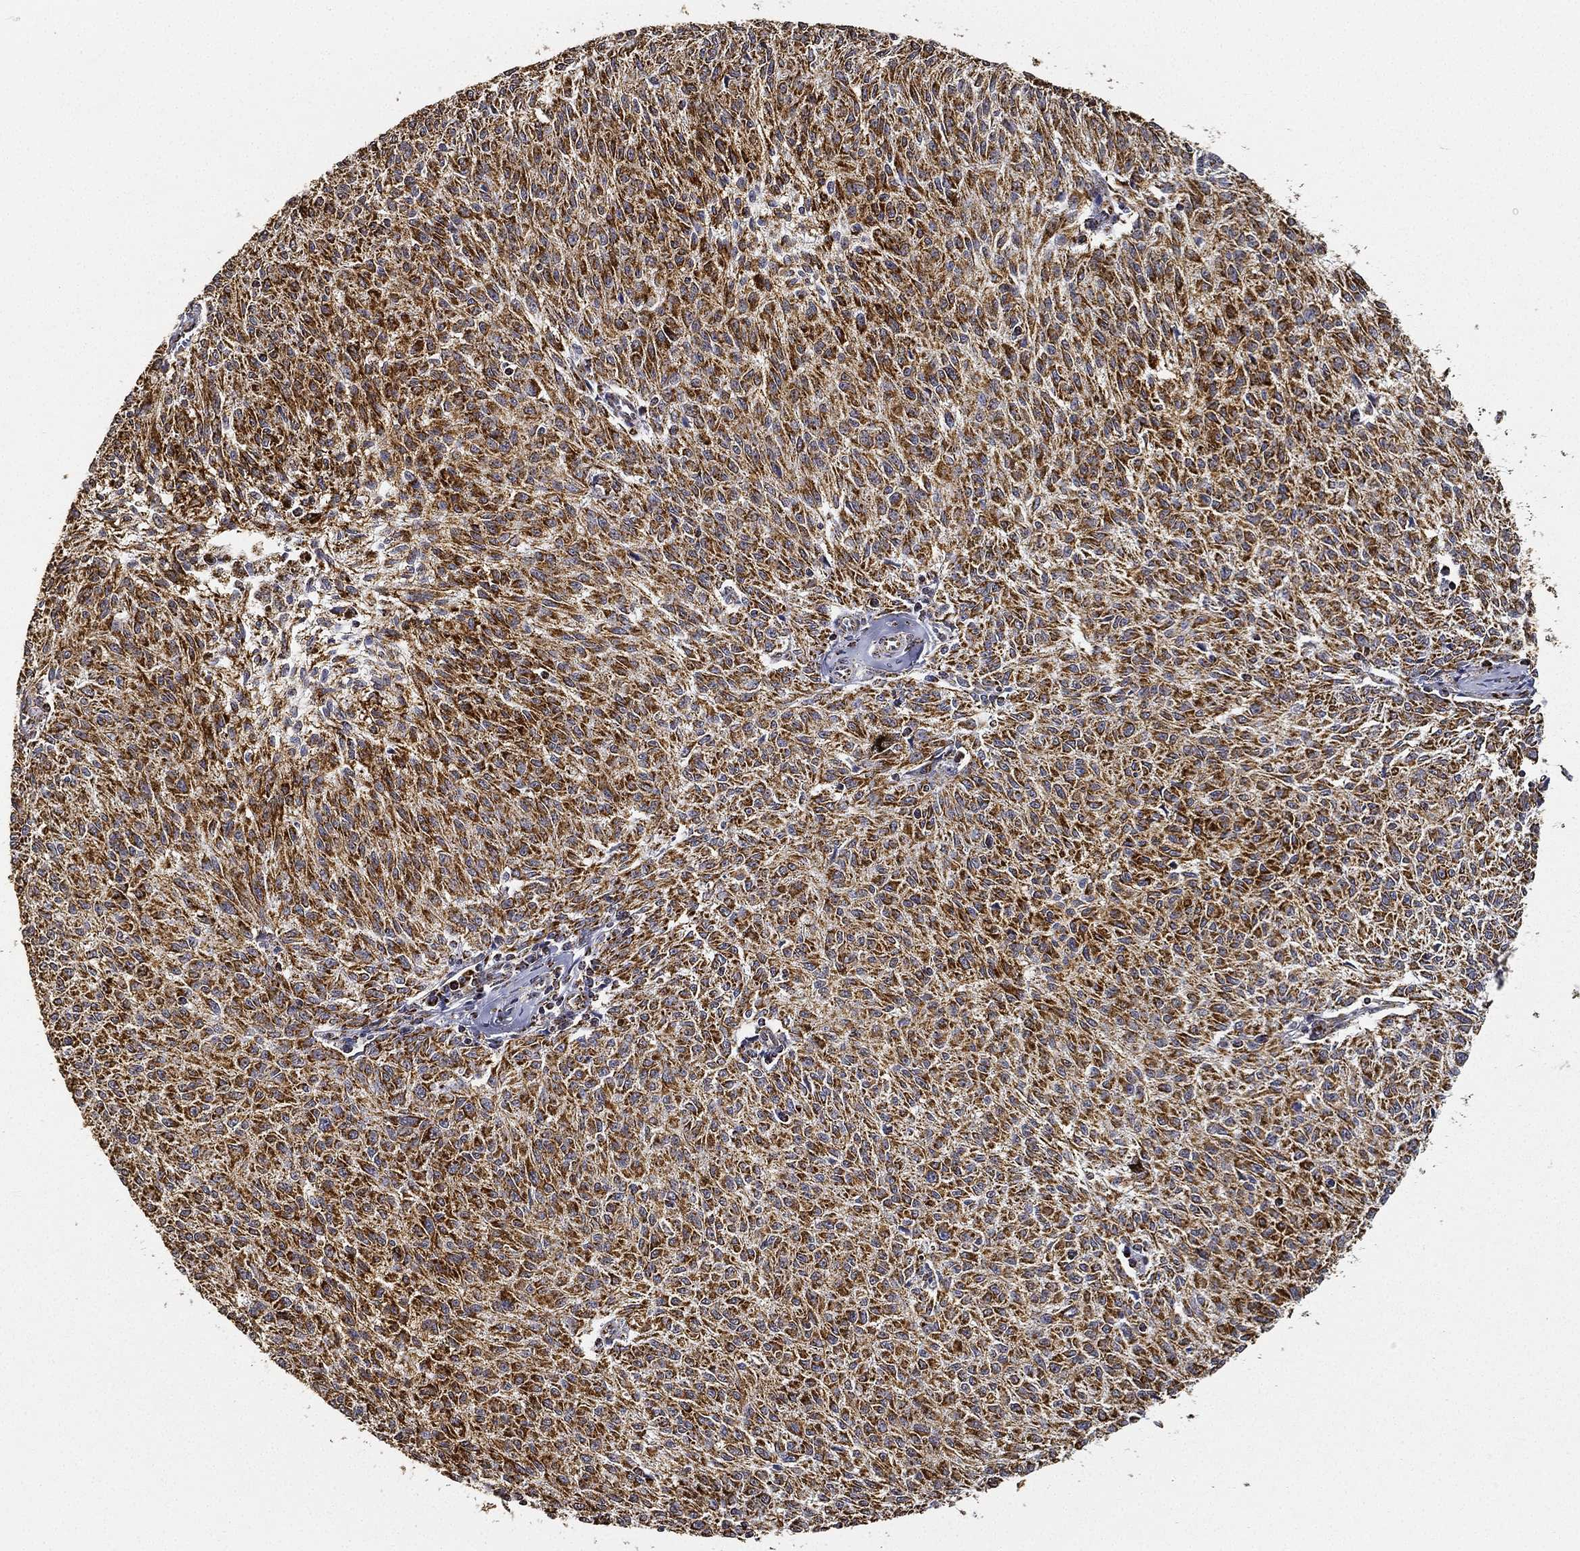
{"staining": {"intensity": "strong", "quantity": ">75%", "location": "cytoplasmic/membranous"}, "tissue": "melanoma", "cell_type": "Tumor cells", "image_type": "cancer", "snomed": [{"axis": "morphology", "description": "Malignant melanoma, NOS"}, {"axis": "topography", "description": "Skin"}], "caption": "Immunohistochemical staining of human melanoma demonstrates strong cytoplasmic/membranous protein expression in approximately >75% of tumor cells. (DAB (3,3'-diaminobenzidine) IHC, brown staining for protein, blue staining for nuclei).", "gene": "NDUFAB1", "patient": {"sex": "female", "age": 72}}